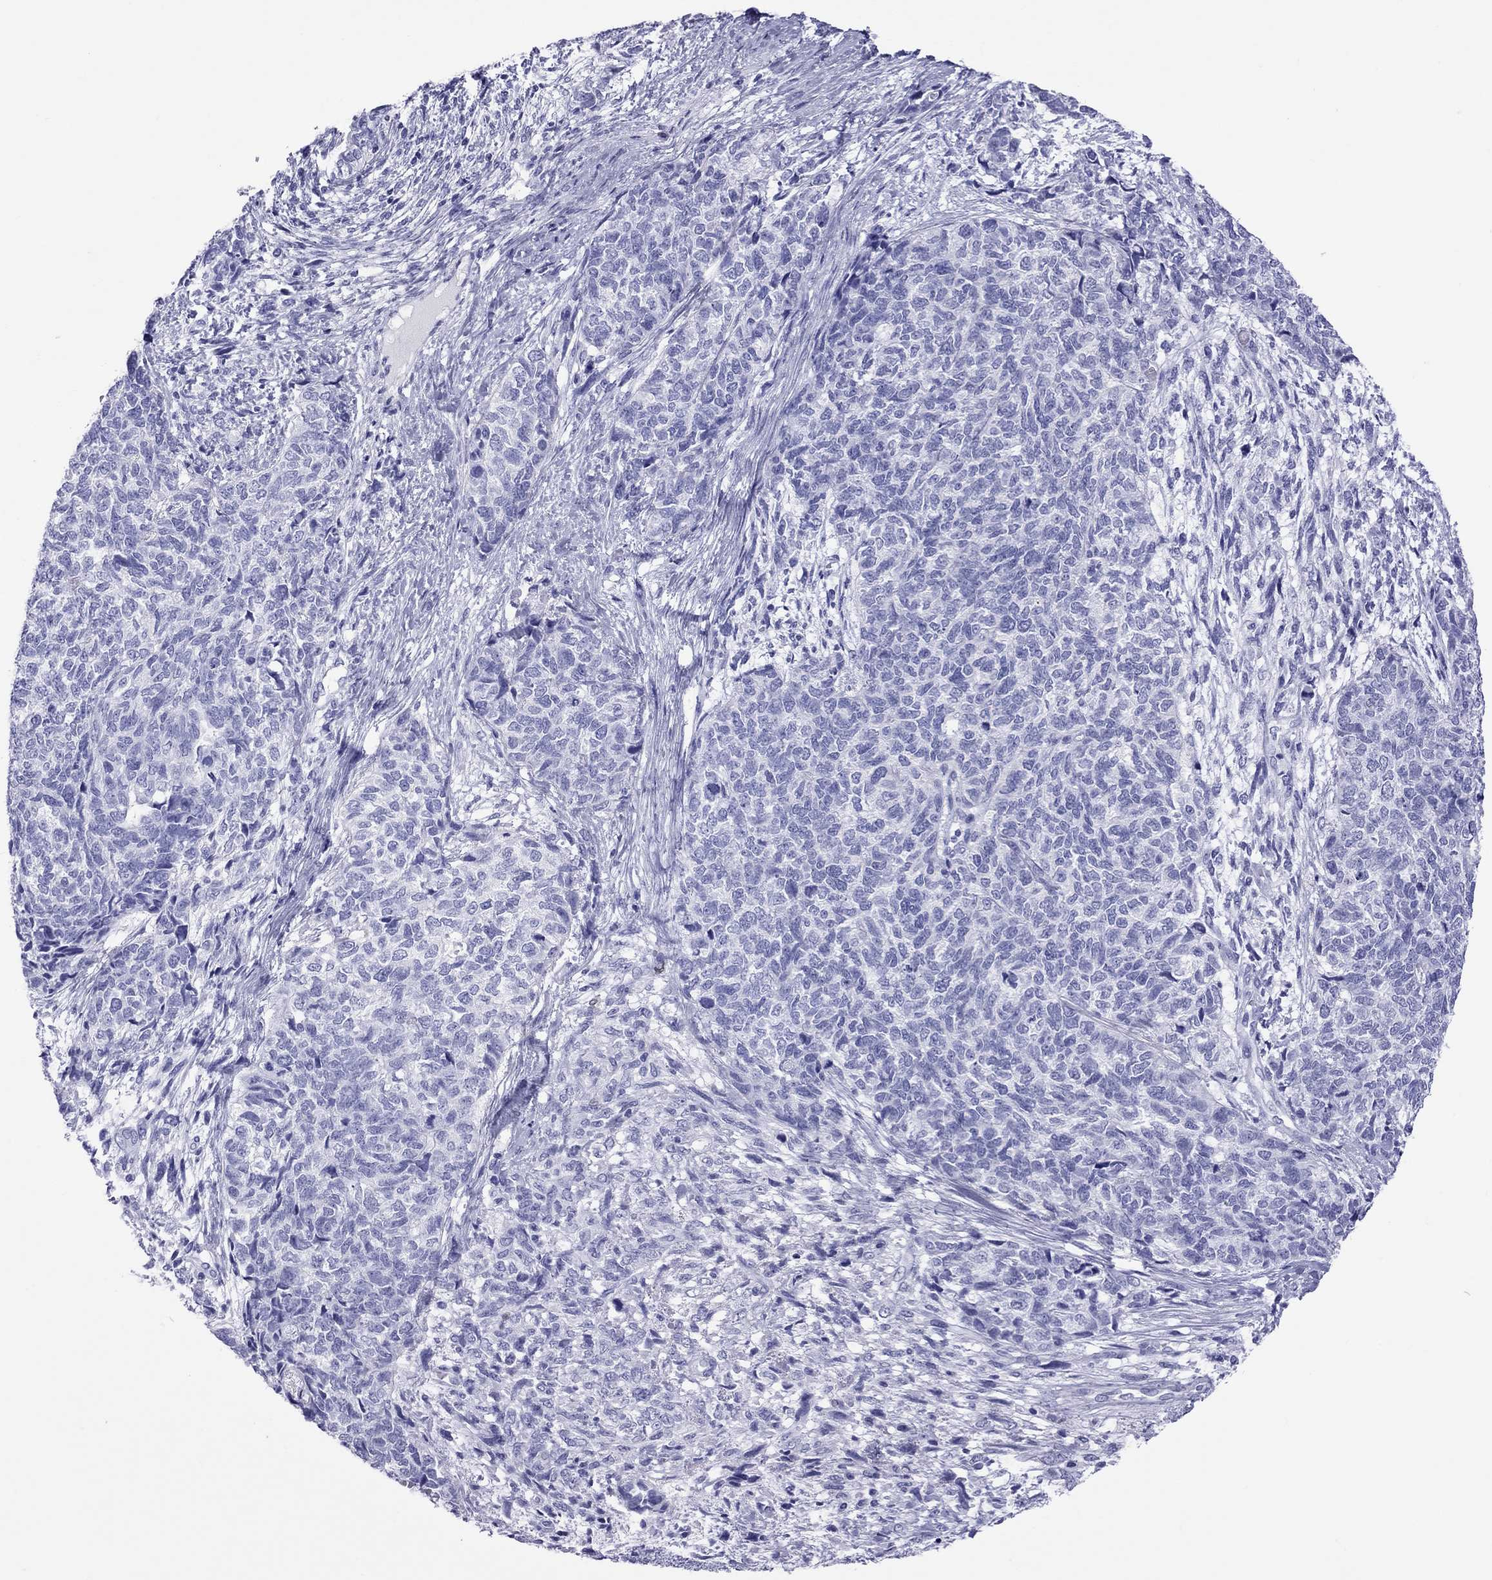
{"staining": {"intensity": "negative", "quantity": "none", "location": "none"}, "tissue": "cervical cancer", "cell_type": "Tumor cells", "image_type": "cancer", "snomed": [{"axis": "morphology", "description": "Squamous cell carcinoma, NOS"}, {"axis": "topography", "description": "Cervix"}], "caption": "Cervical squamous cell carcinoma was stained to show a protein in brown. There is no significant positivity in tumor cells.", "gene": "SLAMF1", "patient": {"sex": "female", "age": 63}}